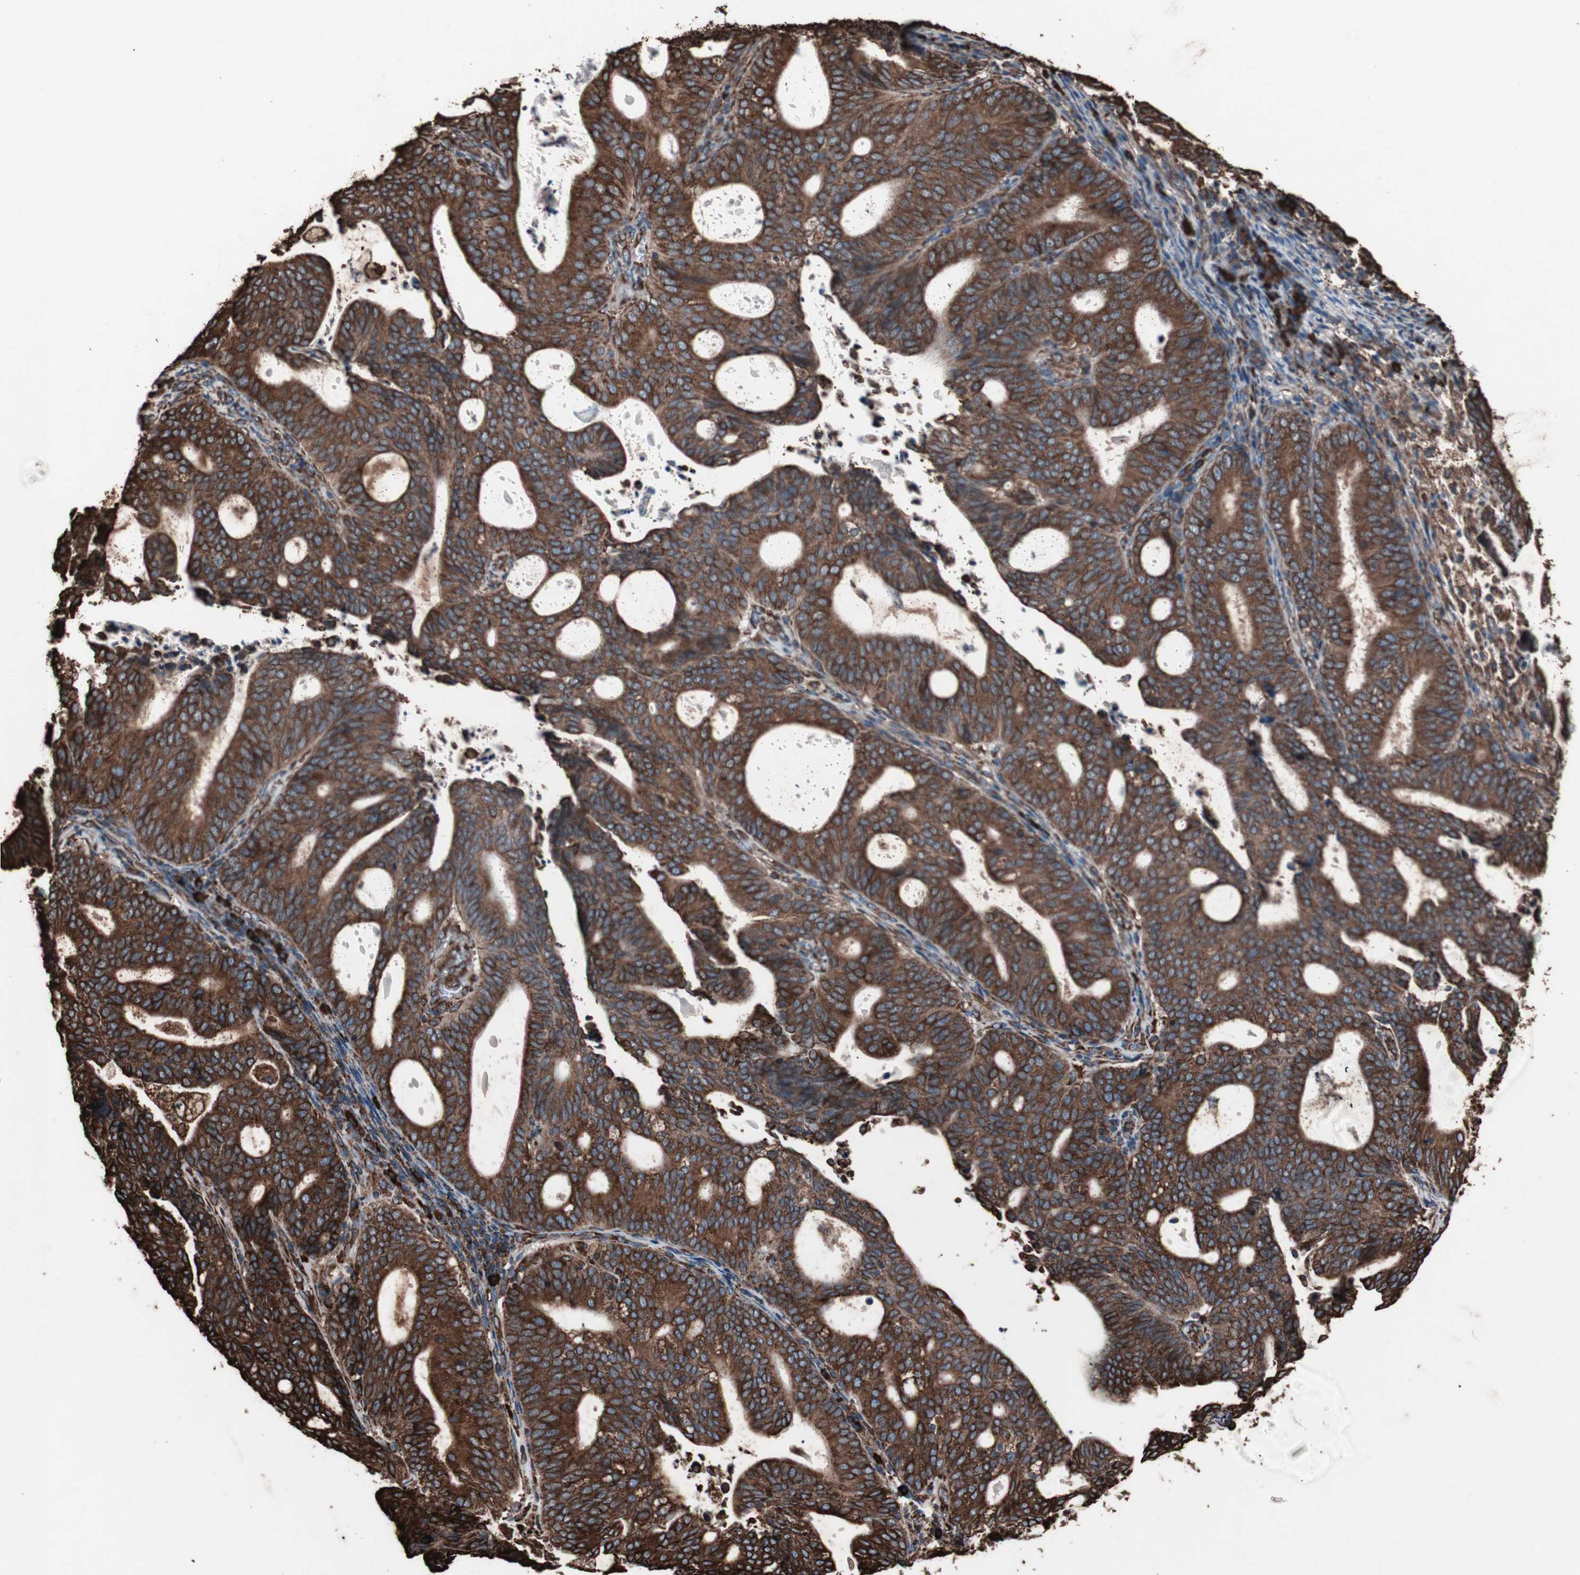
{"staining": {"intensity": "strong", "quantity": ">75%", "location": "cytoplasmic/membranous"}, "tissue": "endometrial cancer", "cell_type": "Tumor cells", "image_type": "cancer", "snomed": [{"axis": "morphology", "description": "Adenocarcinoma, NOS"}, {"axis": "topography", "description": "Uterus"}], "caption": "The immunohistochemical stain shows strong cytoplasmic/membranous expression in tumor cells of endometrial cancer (adenocarcinoma) tissue. The staining is performed using DAB brown chromogen to label protein expression. The nuclei are counter-stained blue using hematoxylin.", "gene": "HSP90B1", "patient": {"sex": "female", "age": 83}}